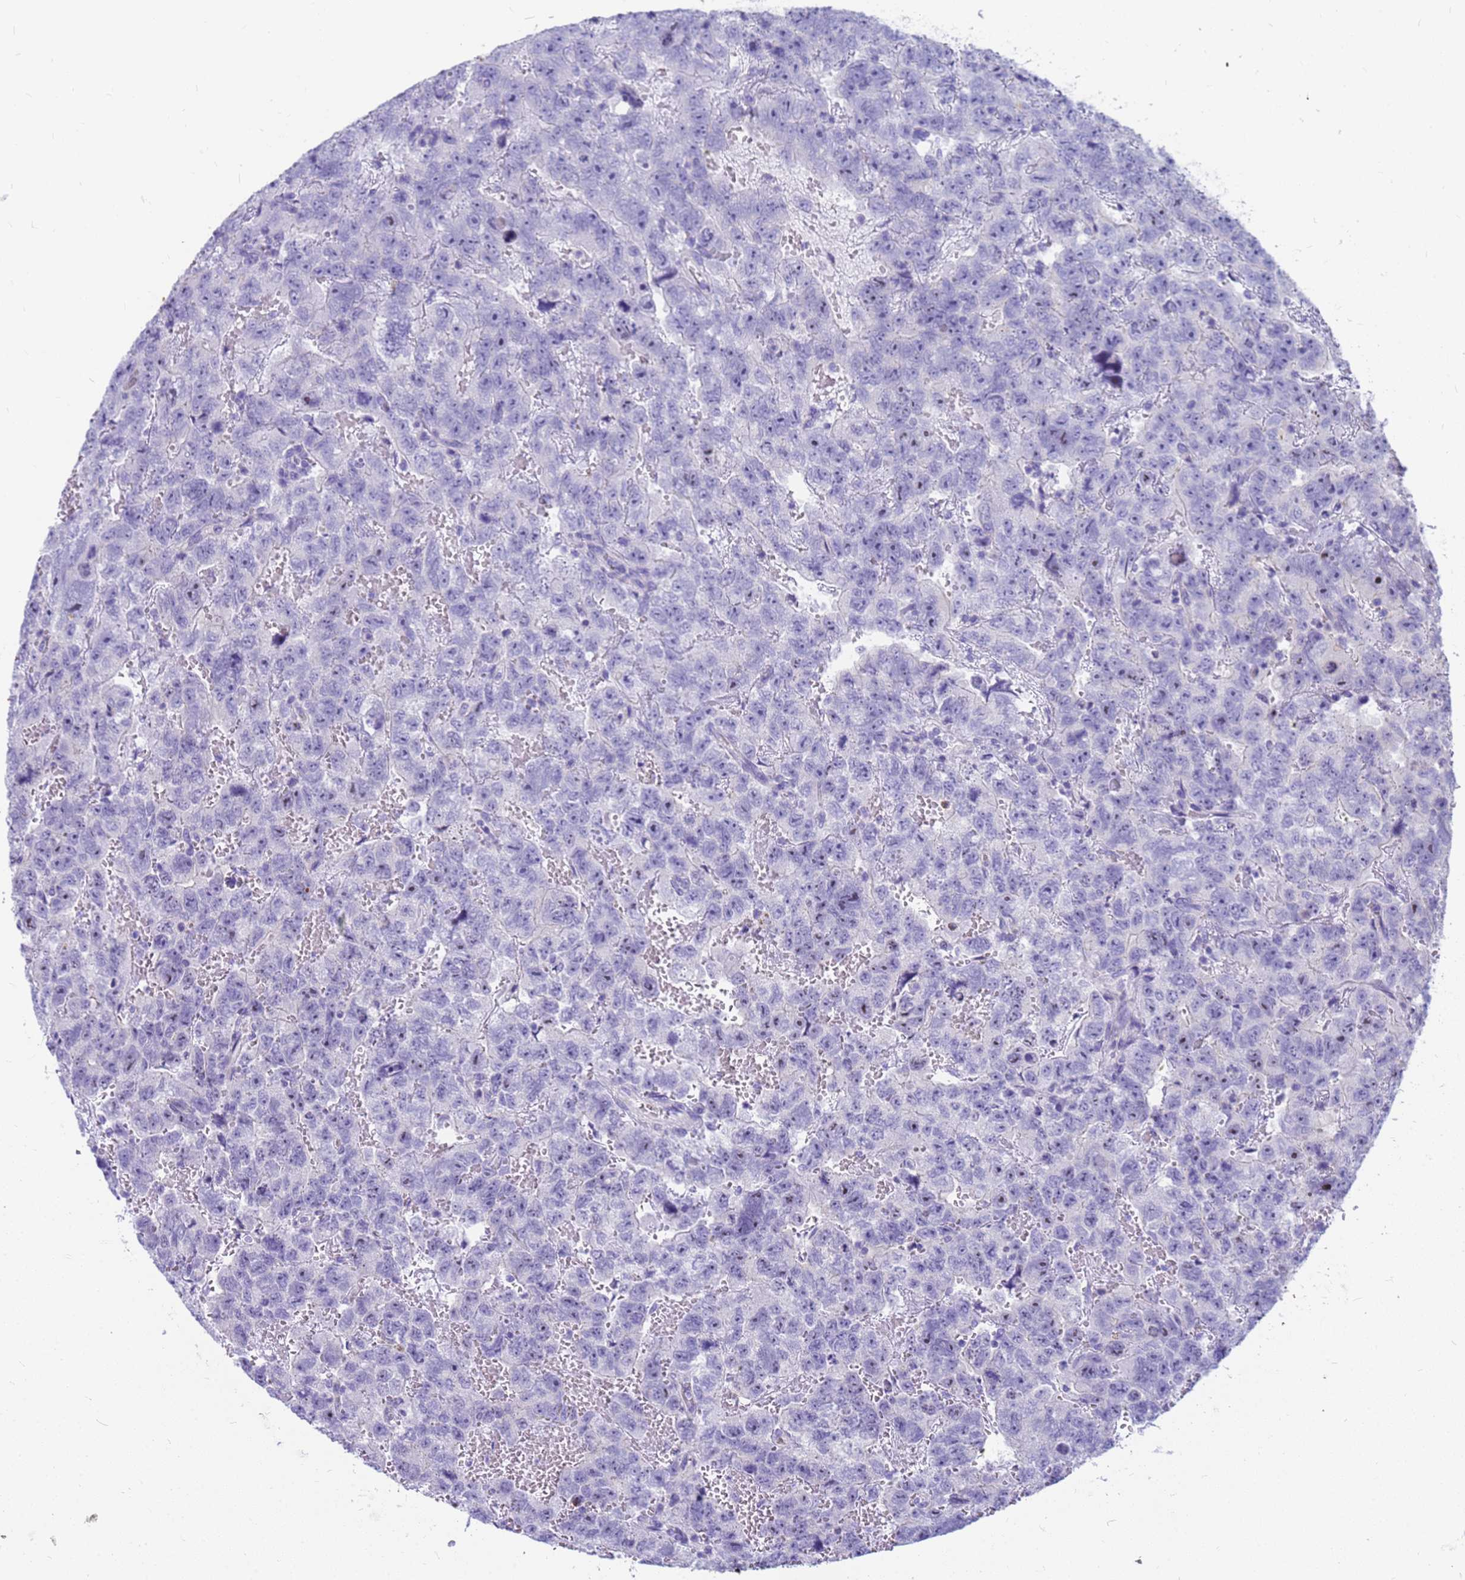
{"staining": {"intensity": "negative", "quantity": "none", "location": "none"}, "tissue": "testis cancer", "cell_type": "Tumor cells", "image_type": "cancer", "snomed": [{"axis": "morphology", "description": "Carcinoma, Embryonal, NOS"}, {"axis": "topography", "description": "Testis"}], "caption": "Tumor cells show no significant protein positivity in testis cancer.", "gene": "RNASE2", "patient": {"sex": "male", "age": 45}}